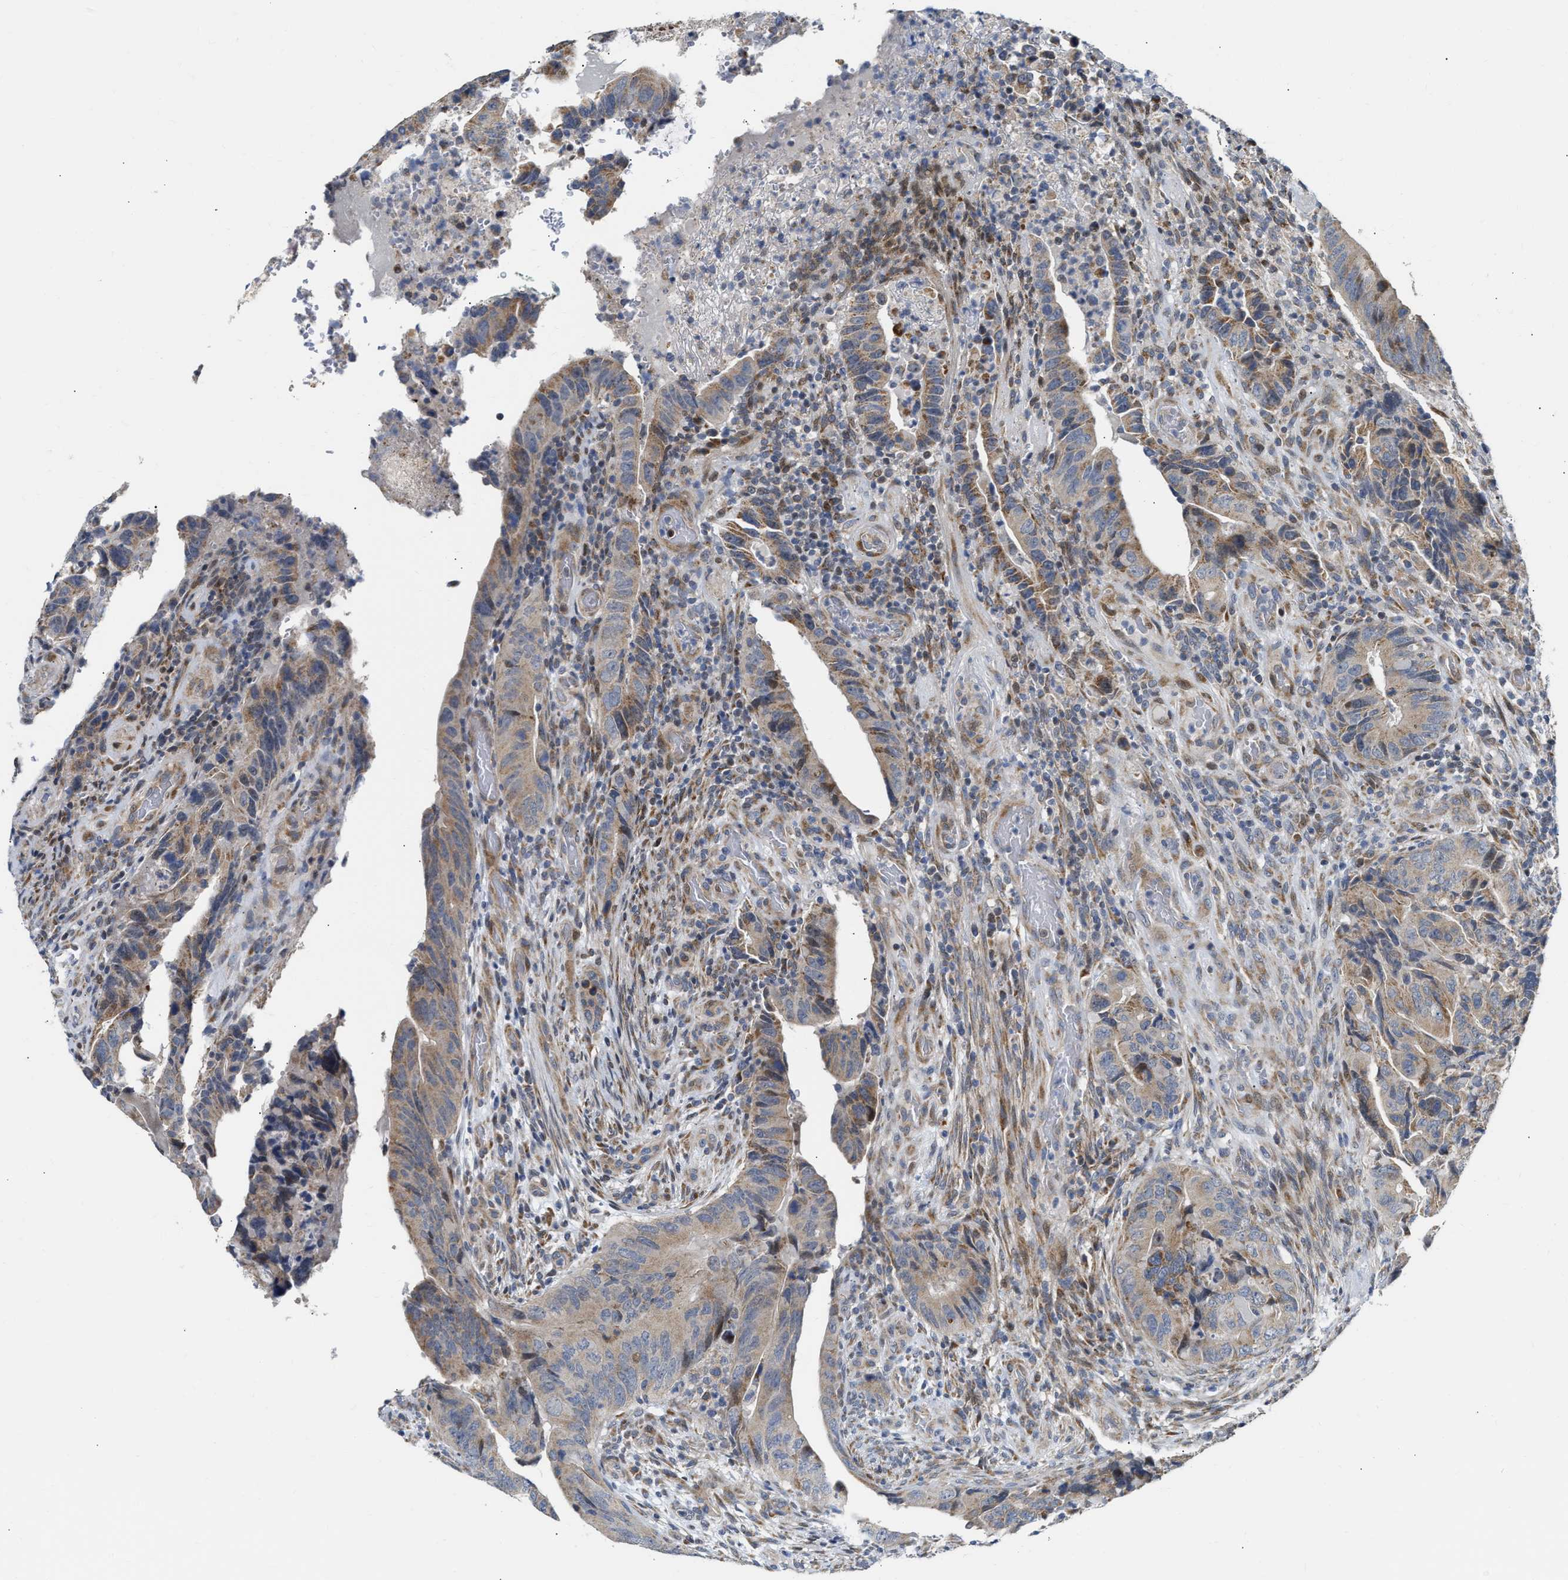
{"staining": {"intensity": "moderate", "quantity": ">75%", "location": "cytoplasmic/membranous"}, "tissue": "colorectal cancer", "cell_type": "Tumor cells", "image_type": "cancer", "snomed": [{"axis": "morphology", "description": "Normal tissue, NOS"}, {"axis": "morphology", "description": "Adenocarcinoma, NOS"}, {"axis": "topography", "description": "Colon"}], "caption": "Immunohistochemistry histopathology image of human colorectal cancer stained for a protein (brown), which displays medium levels of moderate cytoplasmic/membranous positivity in approximately >75% of tumor cells.", "gene": "DEPTOR", "patient": {"sex": "male", "age": 56}}